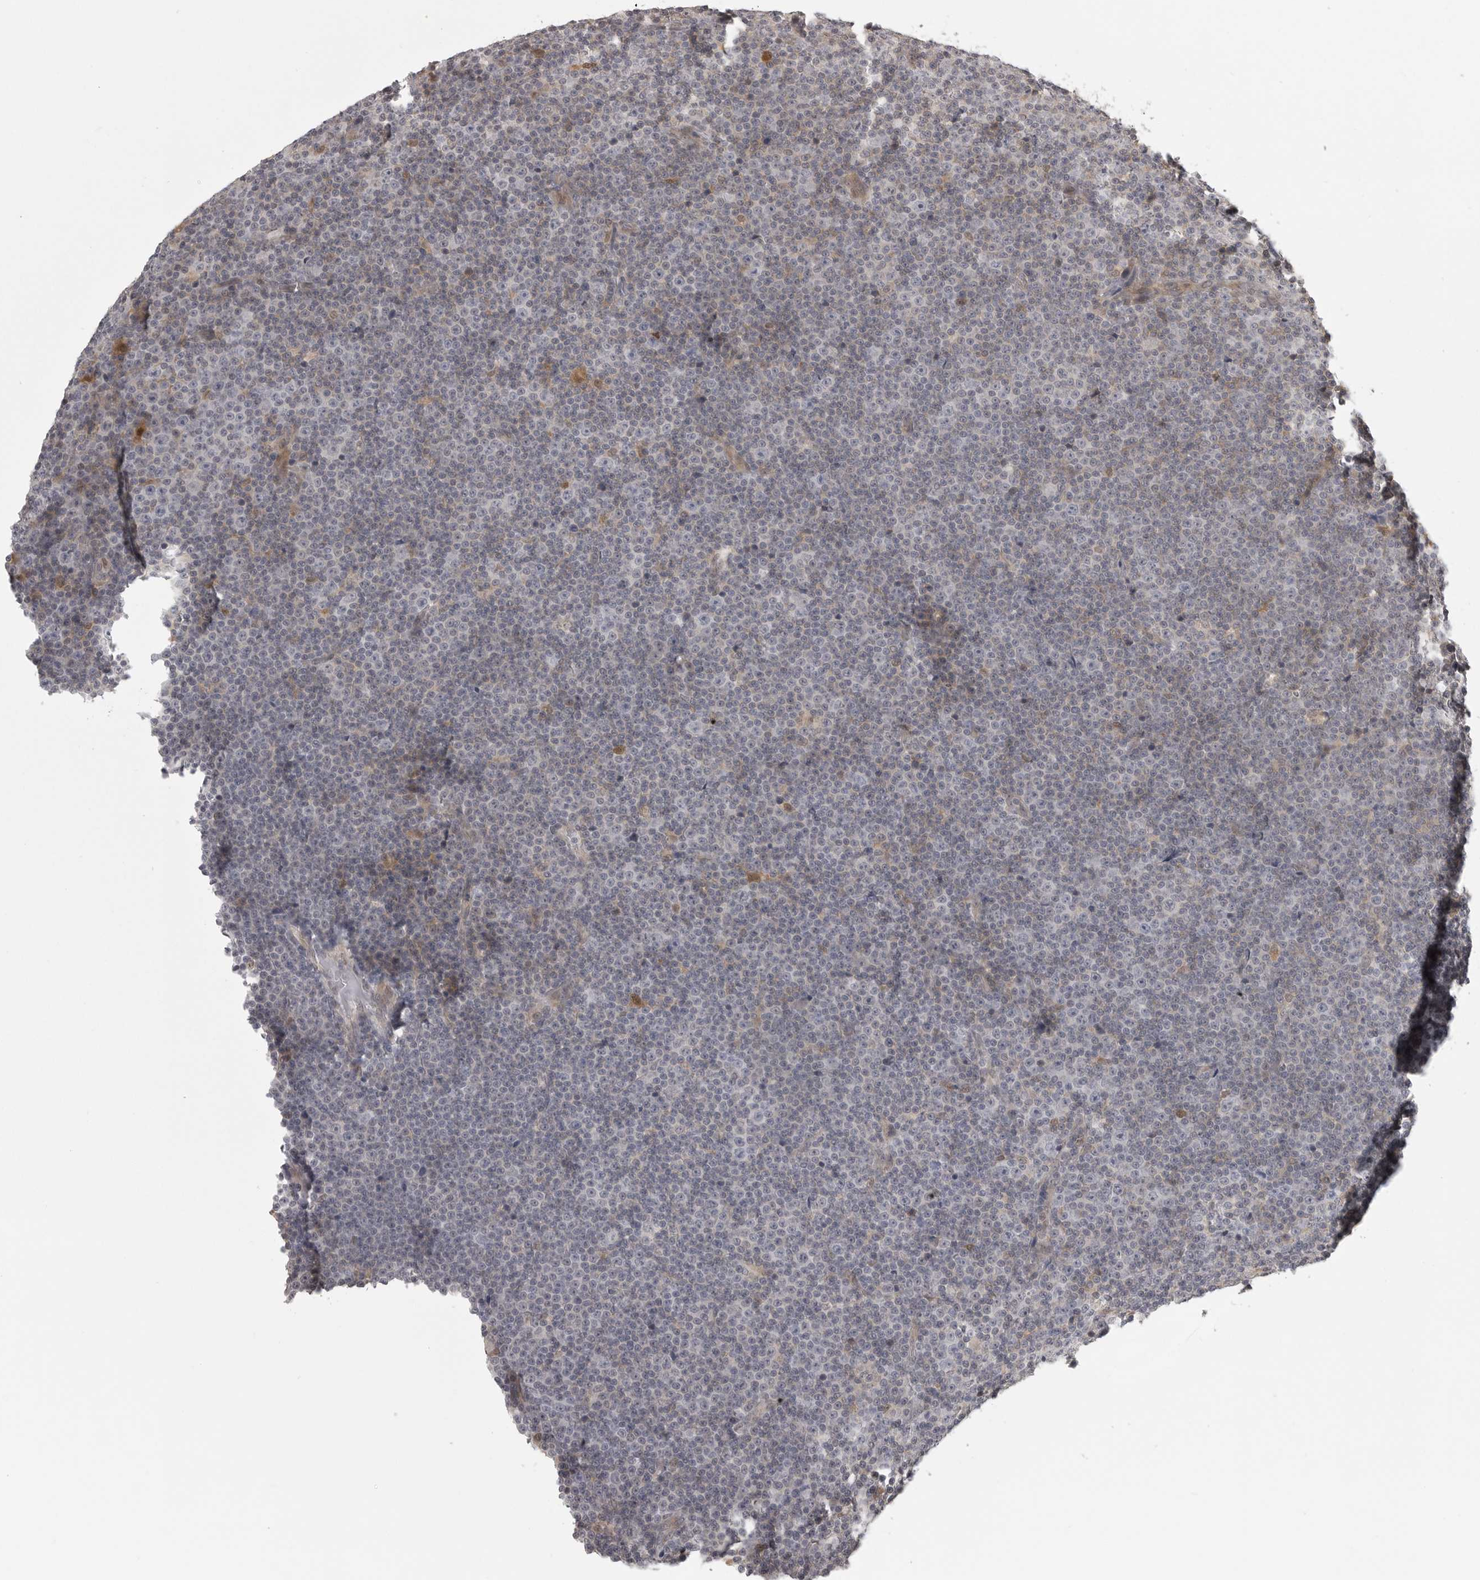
{"staining": {"intensity": "negative", "quantity": "none", "location": "none"}, "tissue": "lymphoma", "cell_type": "Tumor cells", "image_type": "cancer", "snomed": [{"axis": "morphology", "description": "Malignant lymphoma, non-Hodgkin's type, Low grade"}, {"axis": "topography", "description": "Lymph node"}], "caption": "IHC of lymphoma displays no expression in tumor cells.", "gene": "UROD", "patient": {"sex": "female", "age": 67}}